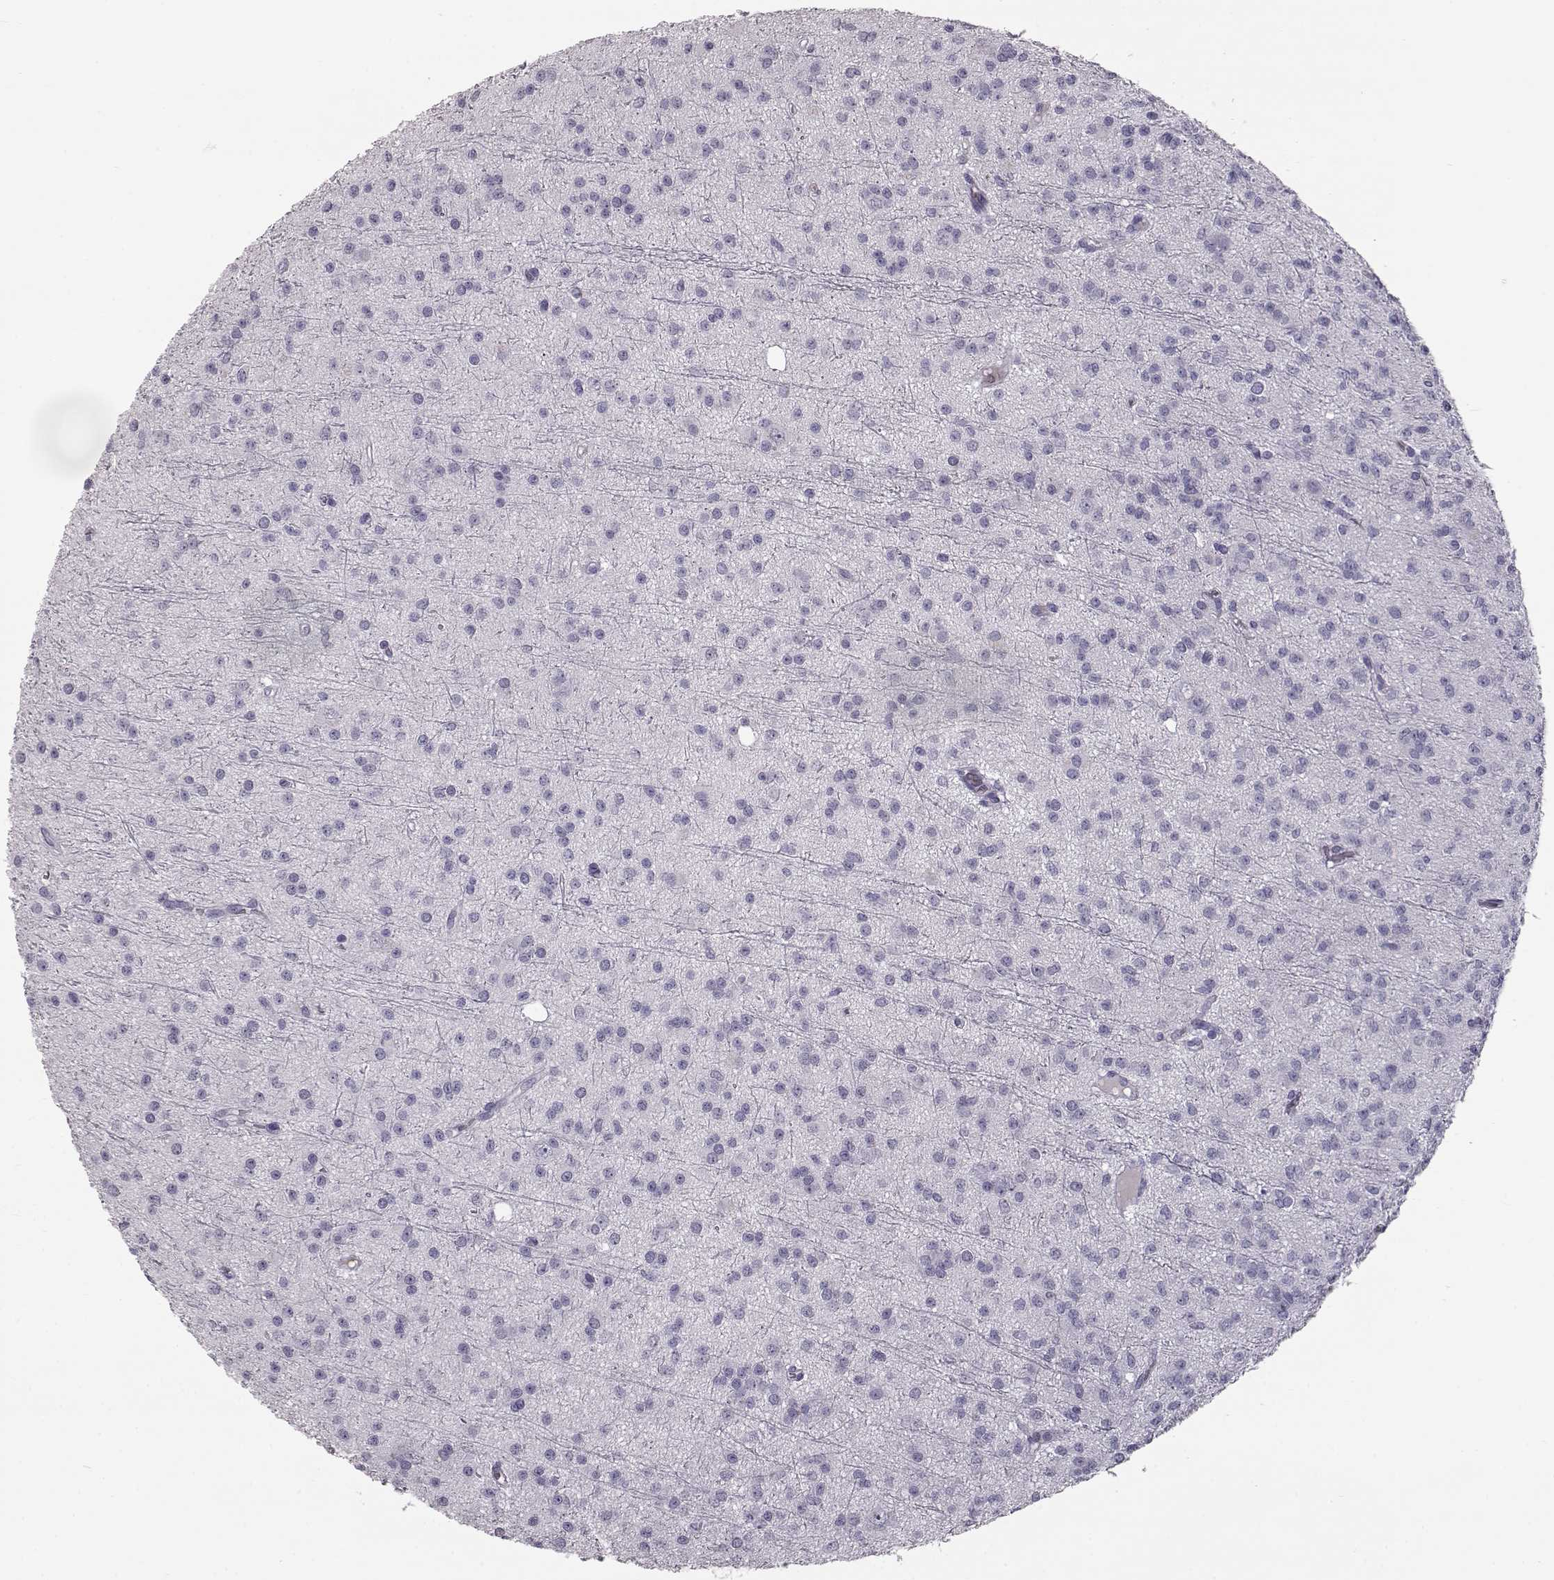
{"staining": {"intensity": "negative", "quantity": "none", "location": "none"}, "tissue": "glioma", "cell_type": "Tumor cells", "image_type": "cancer", "snomed": [{"axis": "morphology", "description": "Glioma, malignant, Low grade"}, {"axis": "topography", "description": "Brain"}], "caption": "This is an immunohistochemistry (IHC) image of human glioma. There is no positivity in tumor cells.", "gene": "CCL19", "patient": {"sex": "male", "age": 27}}